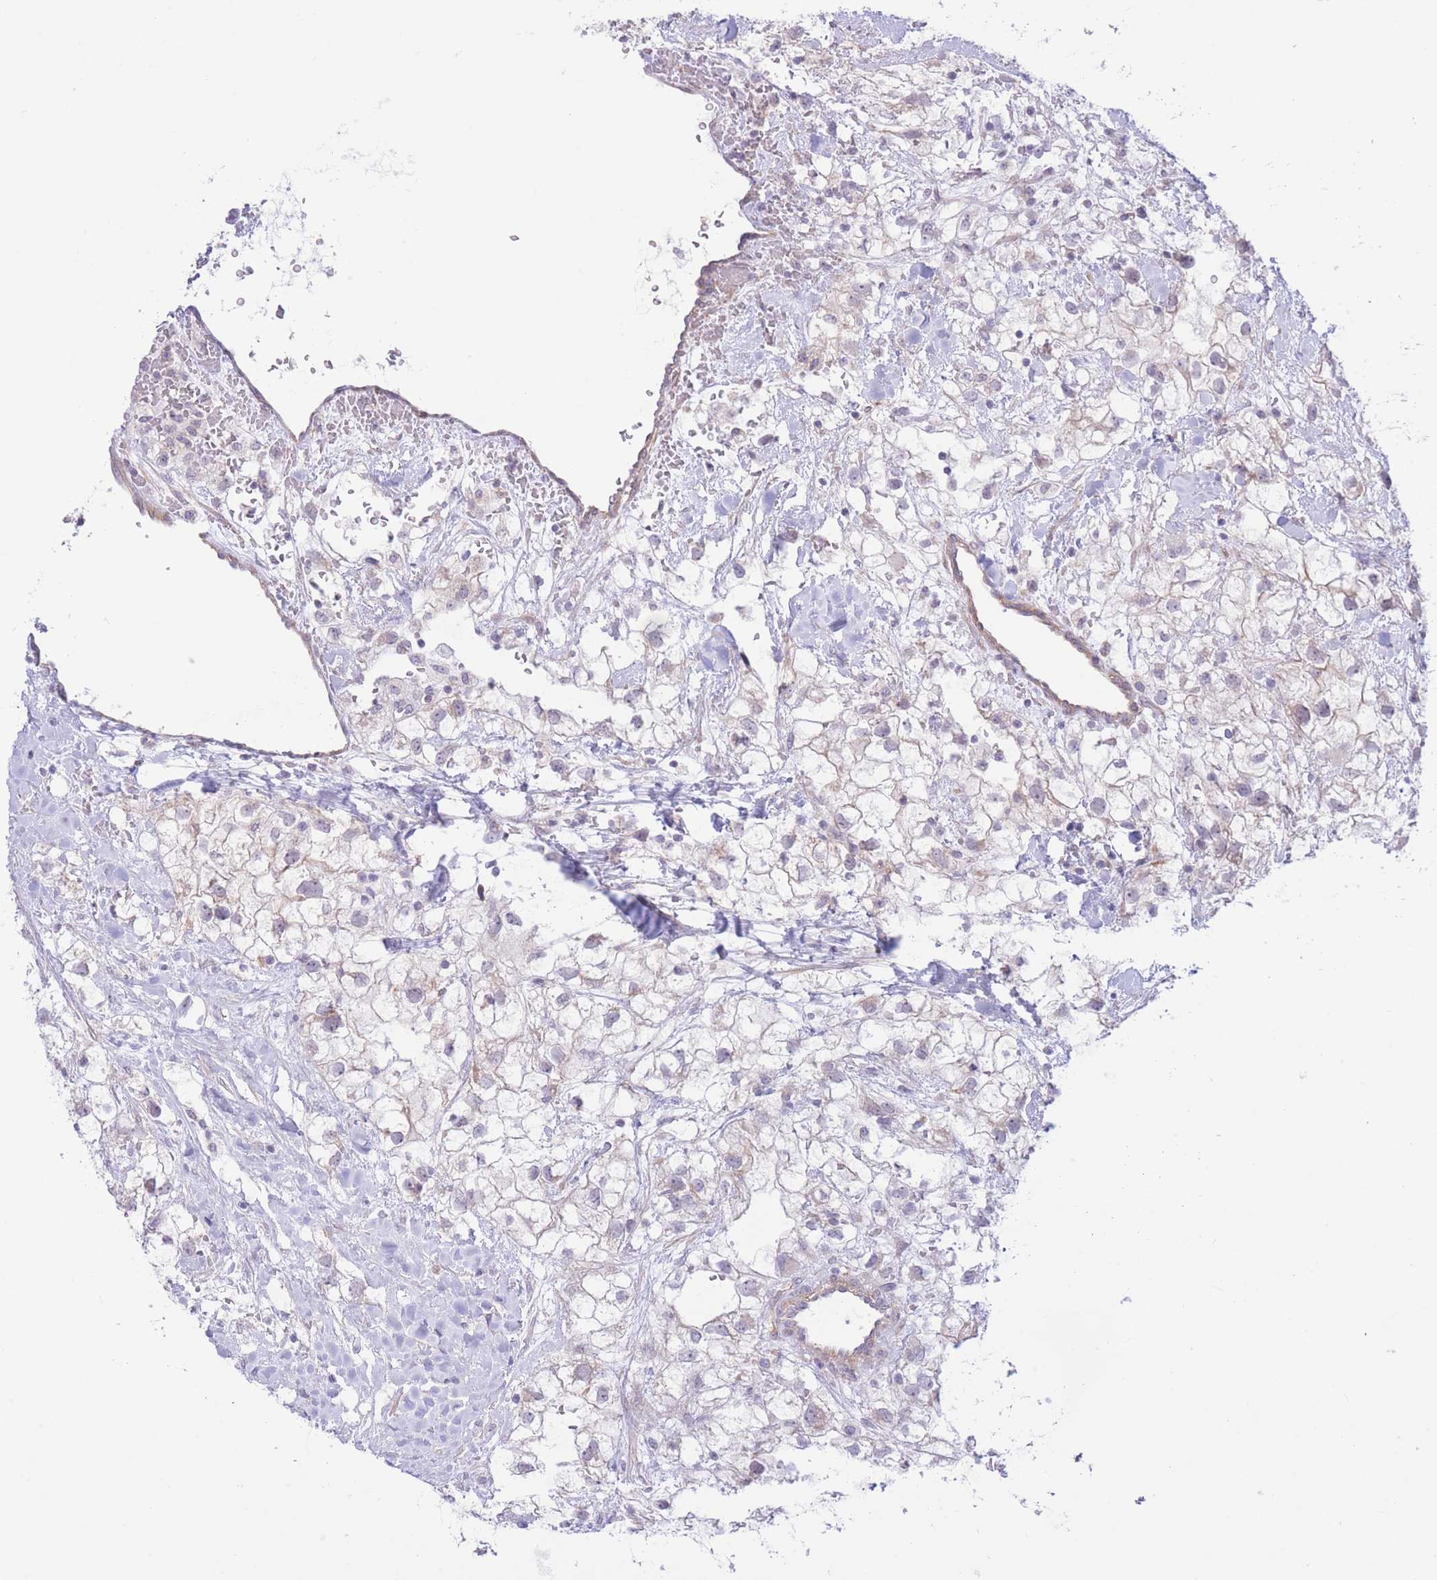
{"staining": {"intensity": "weak", "quantity": "<25%", "location": "cytoplasmic/membranous"}, "tissue": "renal cancer", "cell_type": "Tumor cells", "image_type": "cancer", "snomed": [{"axis": "morphology", "description": "Adenocarcinoma, NOS"}, {"axis": "topography", "description": "Kidney"}], "caption": "High power microscopy image of an immunohistochemistry (IHC) micrograph of renal cancer (adenocarcinoma), revealing no significant positivity in tumor cells.", "gene": "MRPS31", "patient": {"sex": "male", "age": 59}}